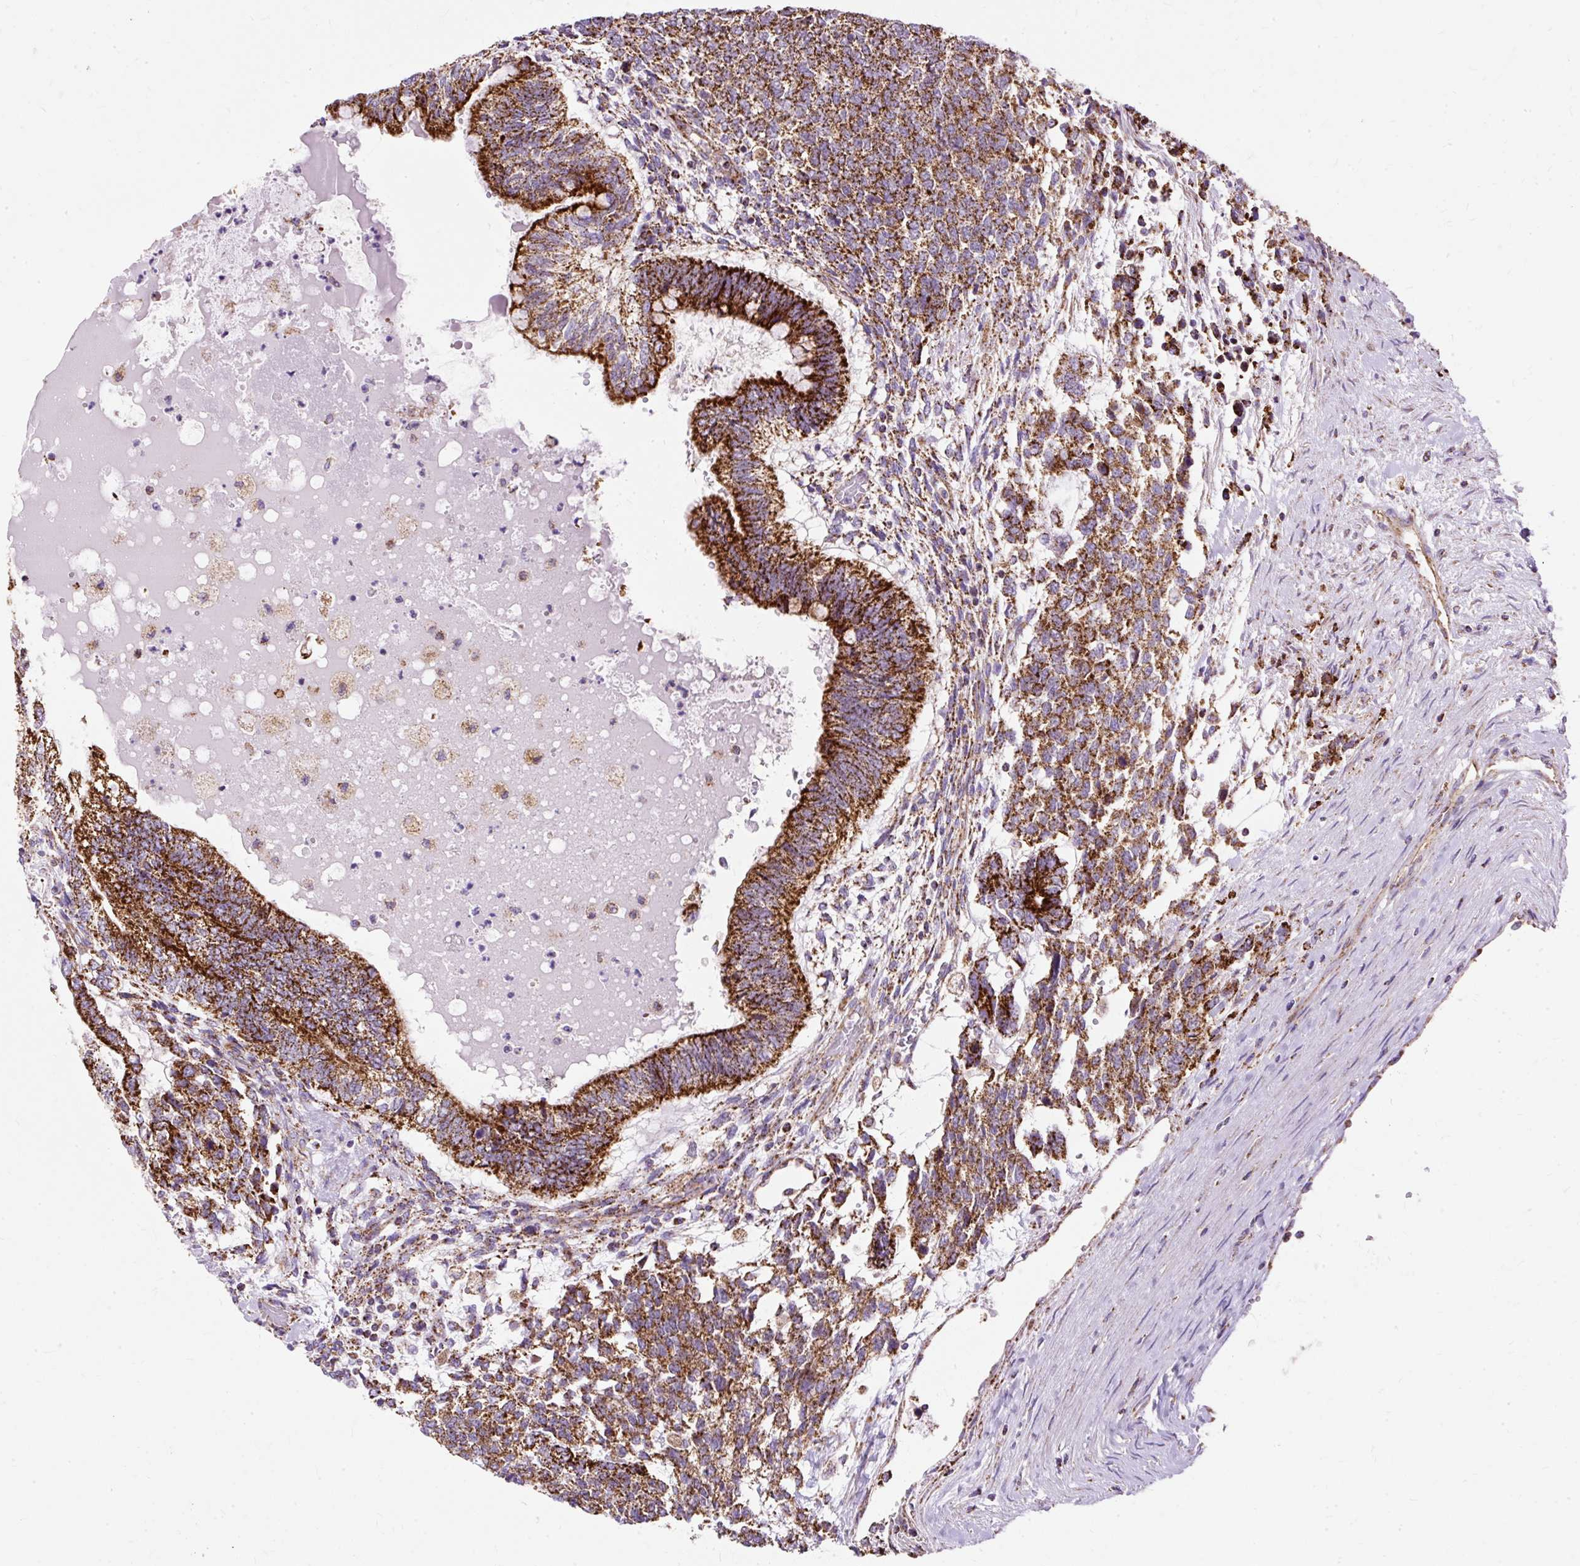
{"staining": {"intensity": "strong", "quantity": ">75%", "location": "cytoplasmic/membranous"}, "tissue": "testis cancer", "cell_type": "Tumor cells", "image_type": "cancer", "snomed": [{"axis": "morphology", "description": "Carcinoma, Embryonal, NOS"}, {"axis": "topography", "description": "Testis"}], "caption": "Immunohistochemistry (IHC) (DAB (3,3'-diaminobenzidine)) staining of human testis embryonal carcinoma demonstrates strong cytoplasmic/membranous protein staining in about >75% of tumor cells. (Stains: DAB (3,3'-diaminobenzidine) in brown, nuclei in blue, Microscopy: brightfield microscopy at high magnification).", "gene": "CEP290", "patient": {"sex": "male", "age": 23}}